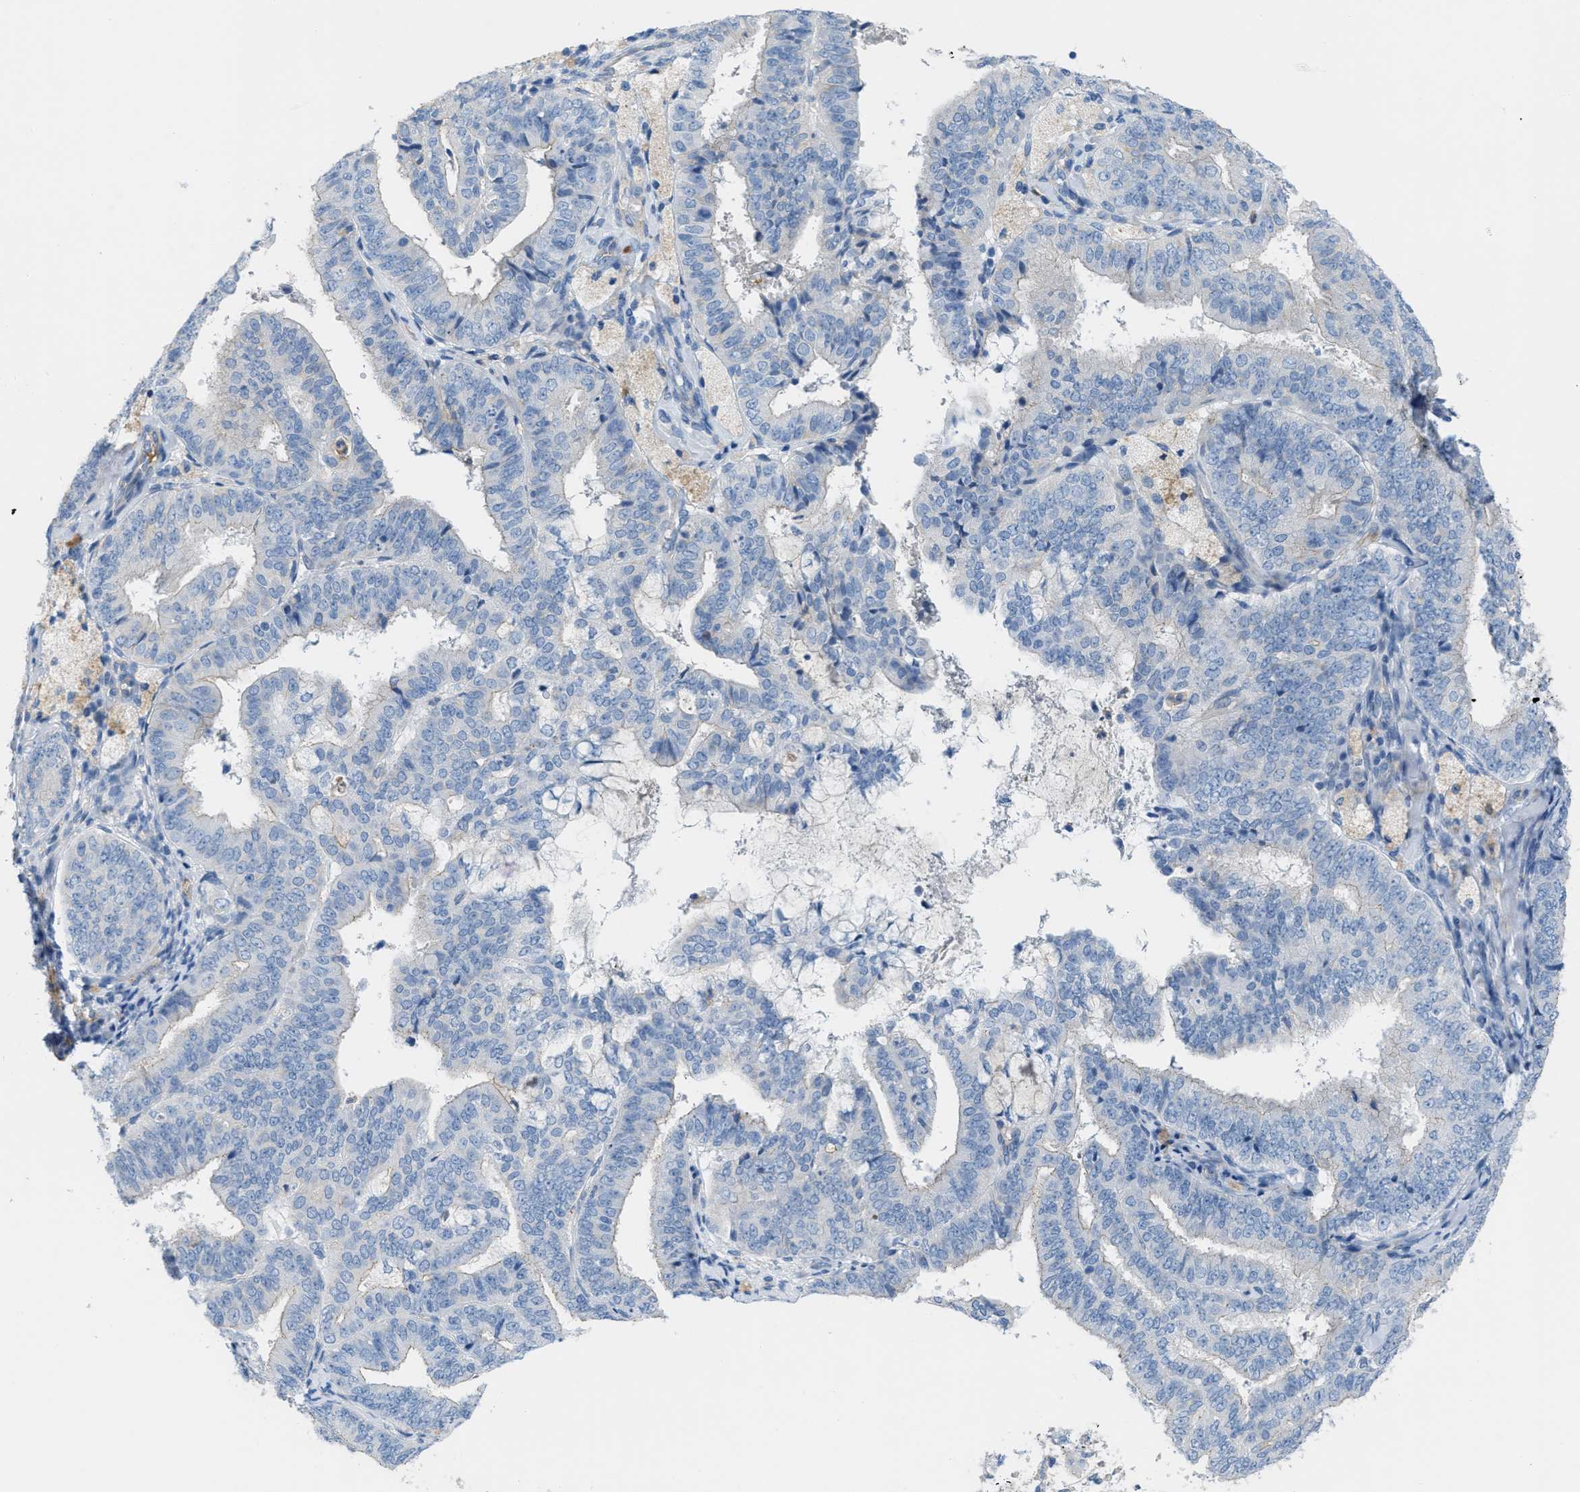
{"staining": {"intensity": "weak", "quantity": "<25%", "location": "cytoplasmic/membranous"}, "tissue": "endometrial cancer", "cell_type": "Tumor cells", "image_type": "cancer", "snomed": [{"axis": "morphology", "description": "Adenocarcinoma, NOS"}, {"axis": "topography", "description": "Endometrium"}], "caption": "Tumor cells are negative for brown protein staining in endometrial cancer.", "gene": "CRB3", "patient": {"sex": "female", "age": 63}}